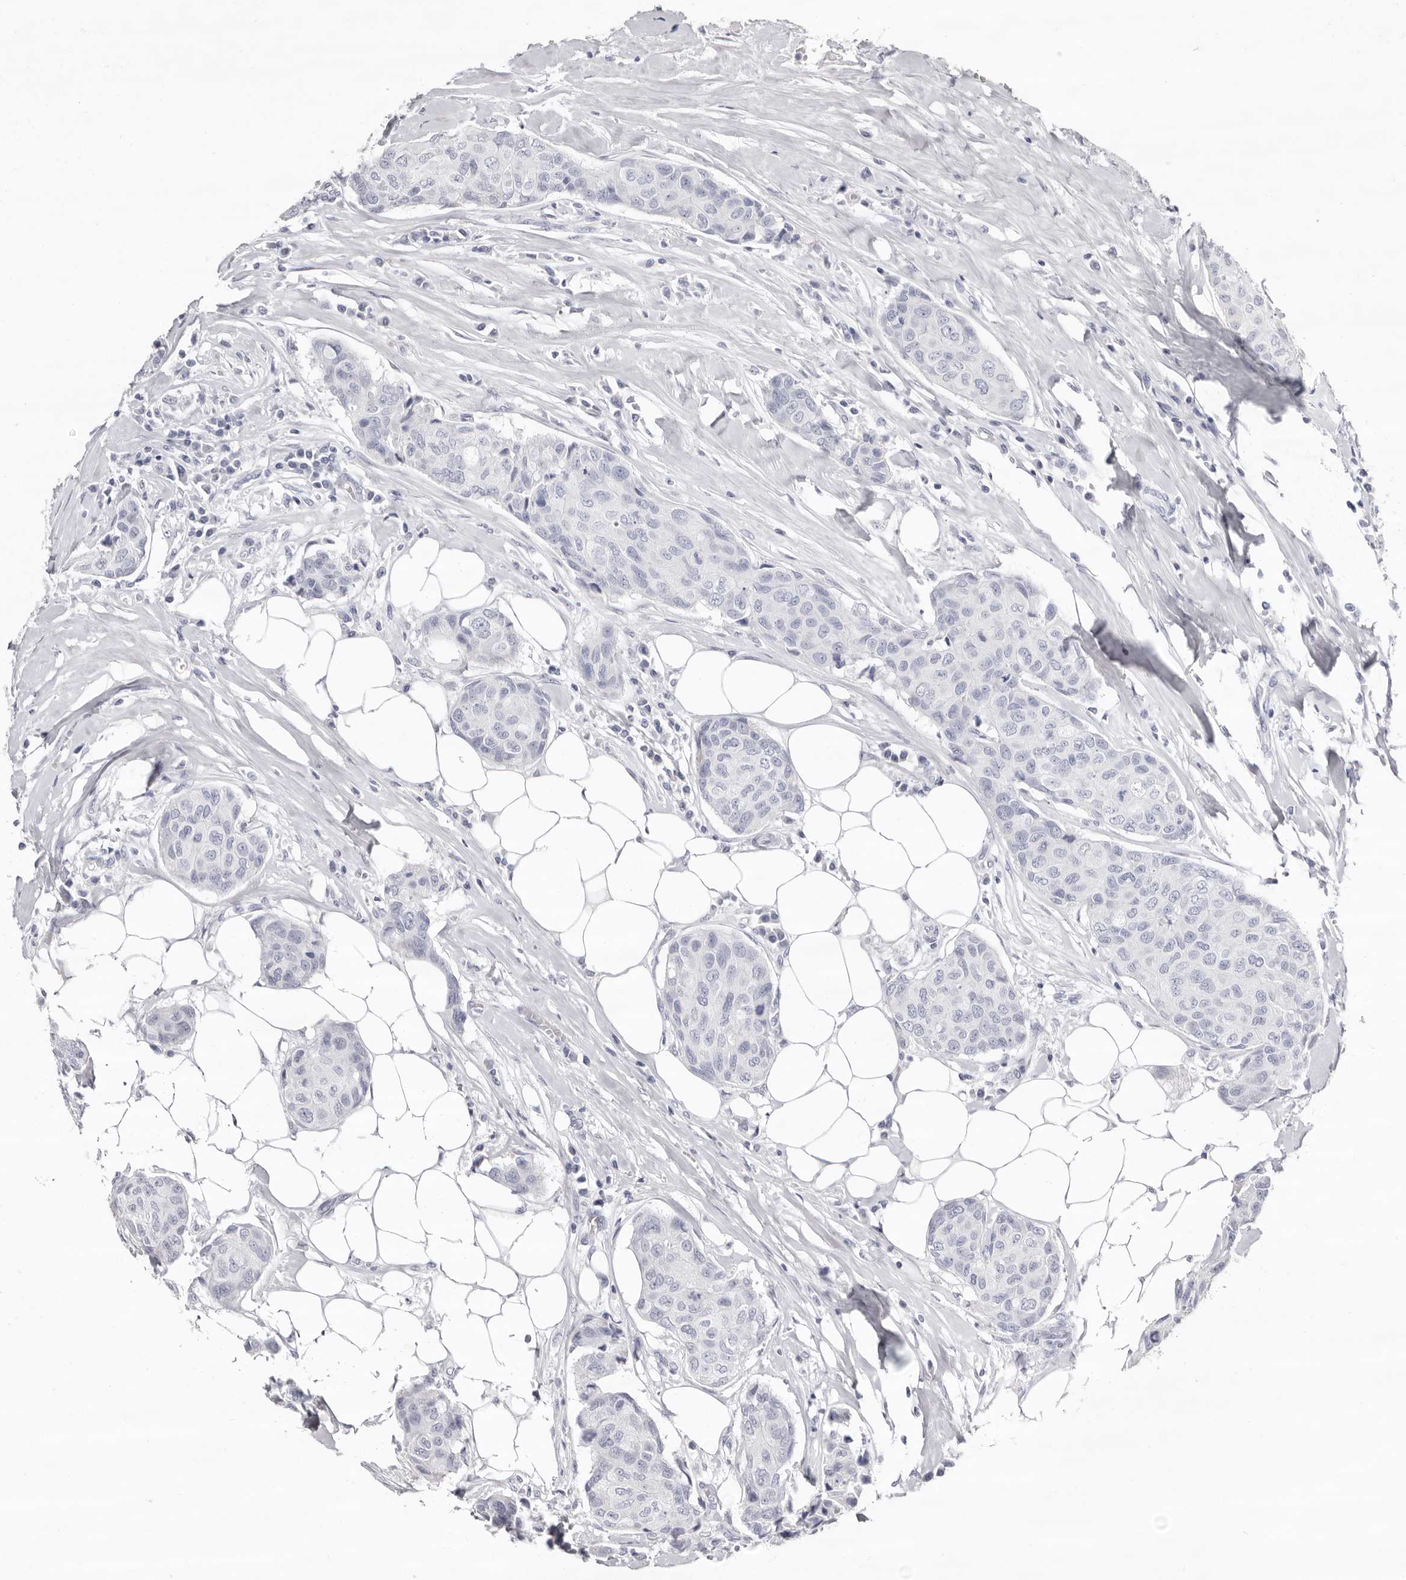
{"staining": {"intensity": "negative", "quantity": "none", "location": "none"}, "tissue": "breast cancer", "cell_type": "Tumor cells", "image_type": "cancer", "snomed": [{"axis": "morphology", "description": "Duct carcinoma"}, {"axis": "topography", "description": "Breast"}], "caption": "Tumor cells show no significant protein expression in infiltrating ductal carcinoma (breast).", "gene": "LPO", "patient": {"sex": "female", "age": 80}}